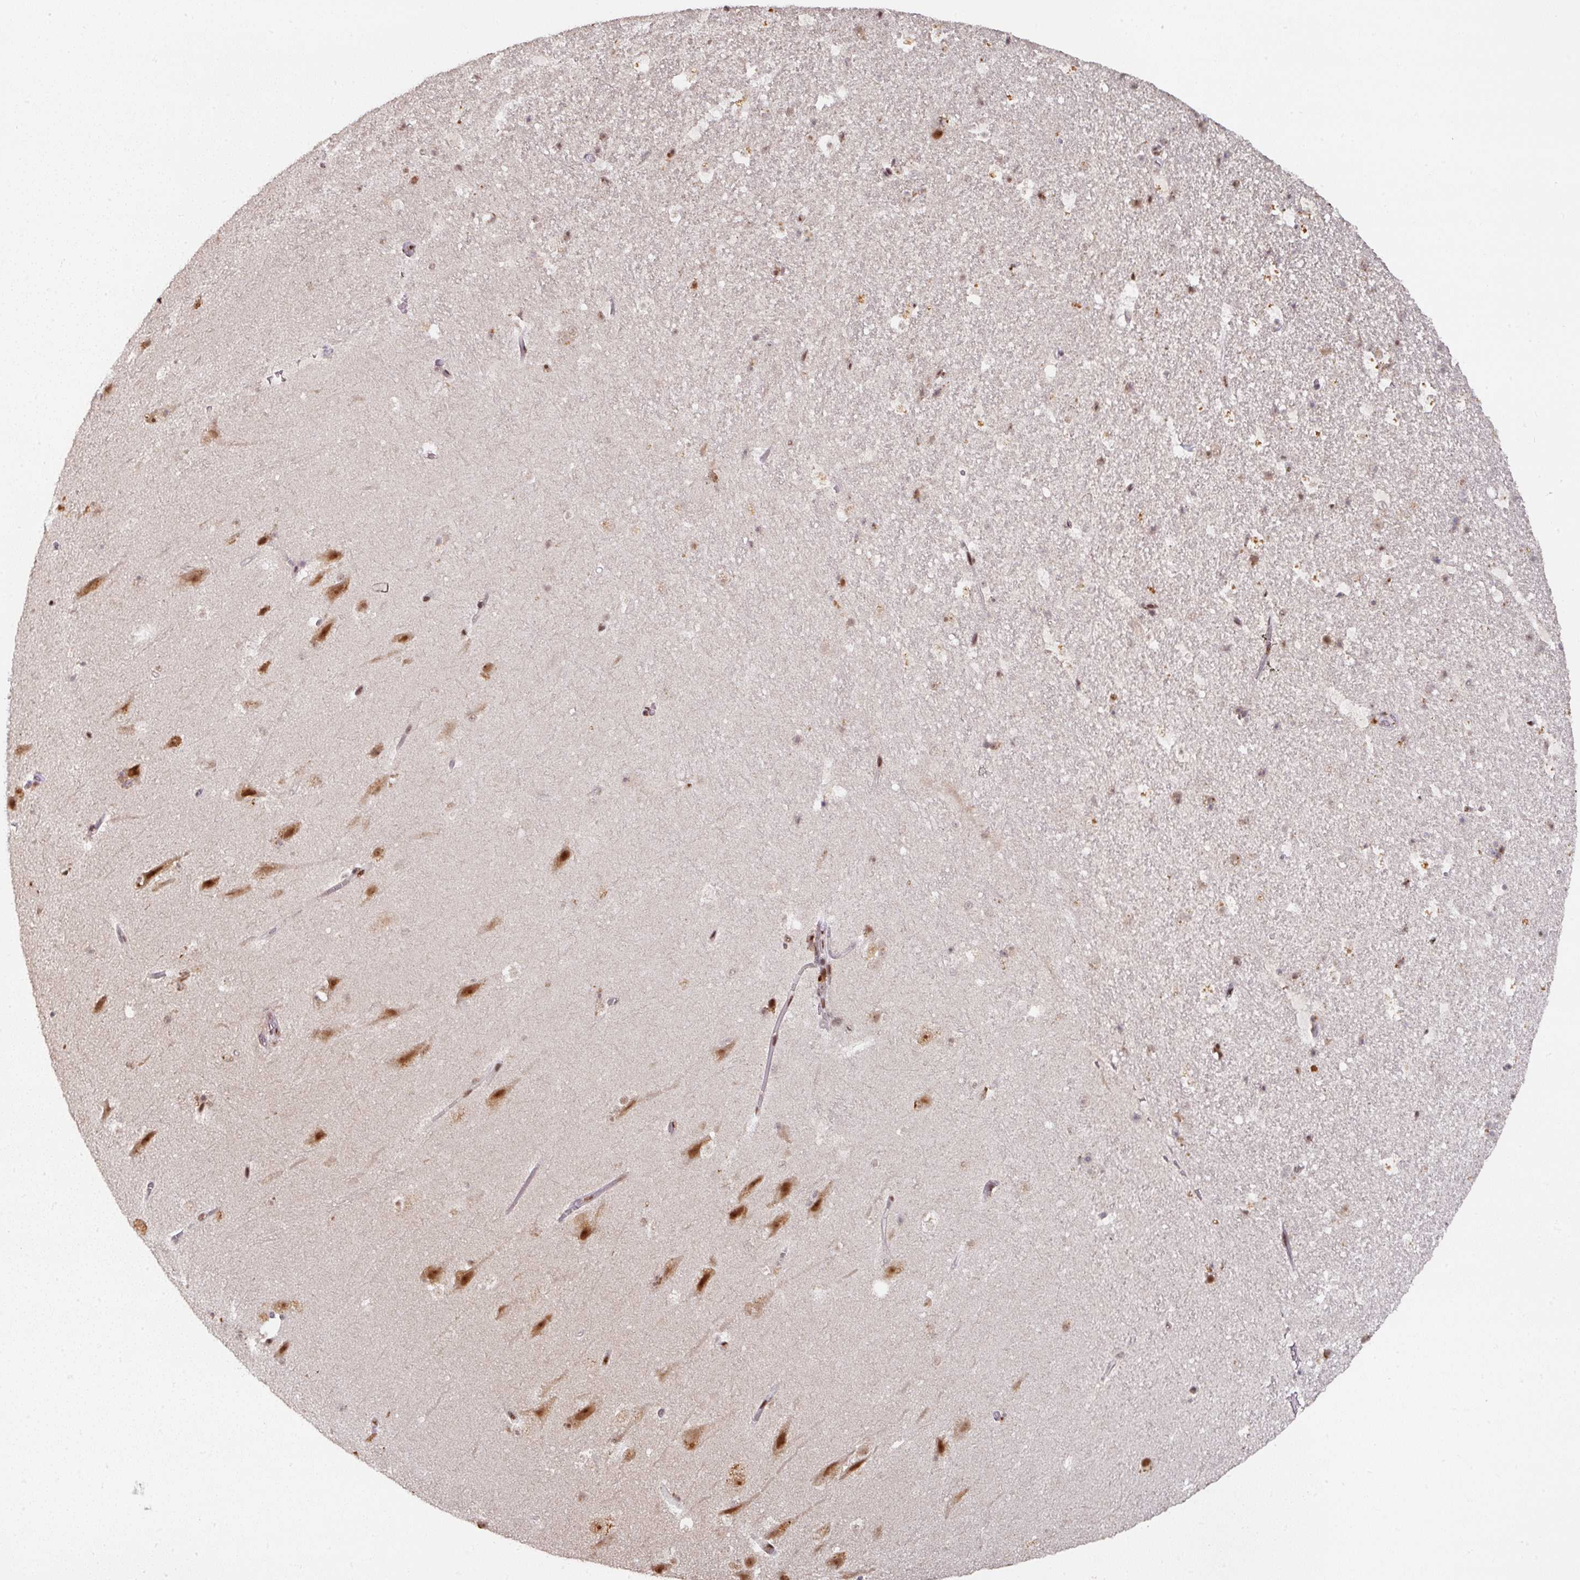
{"staining": {"intensity": "moderate", "quantity": "<25%", "location": "nuclear"}, "tissue": "hippocampus", "cell_type": "Glial cells", "image_type": "normal", "snomed": [{"axis": "morphology", "description": "Normal tissue, NOS"}, {"axis": "topography", "description": "Hippocampus"}], "caption": "Immunohistochemical staining of normal human hippocampus demonstrates moderate nuclear protein expression in approximately <25% of glial cells. (Brightfield microscopy of DAB IHC at high magnification).", "gene": "ENSG00000289690", "patient": {"sex": "male", "age": 37}}